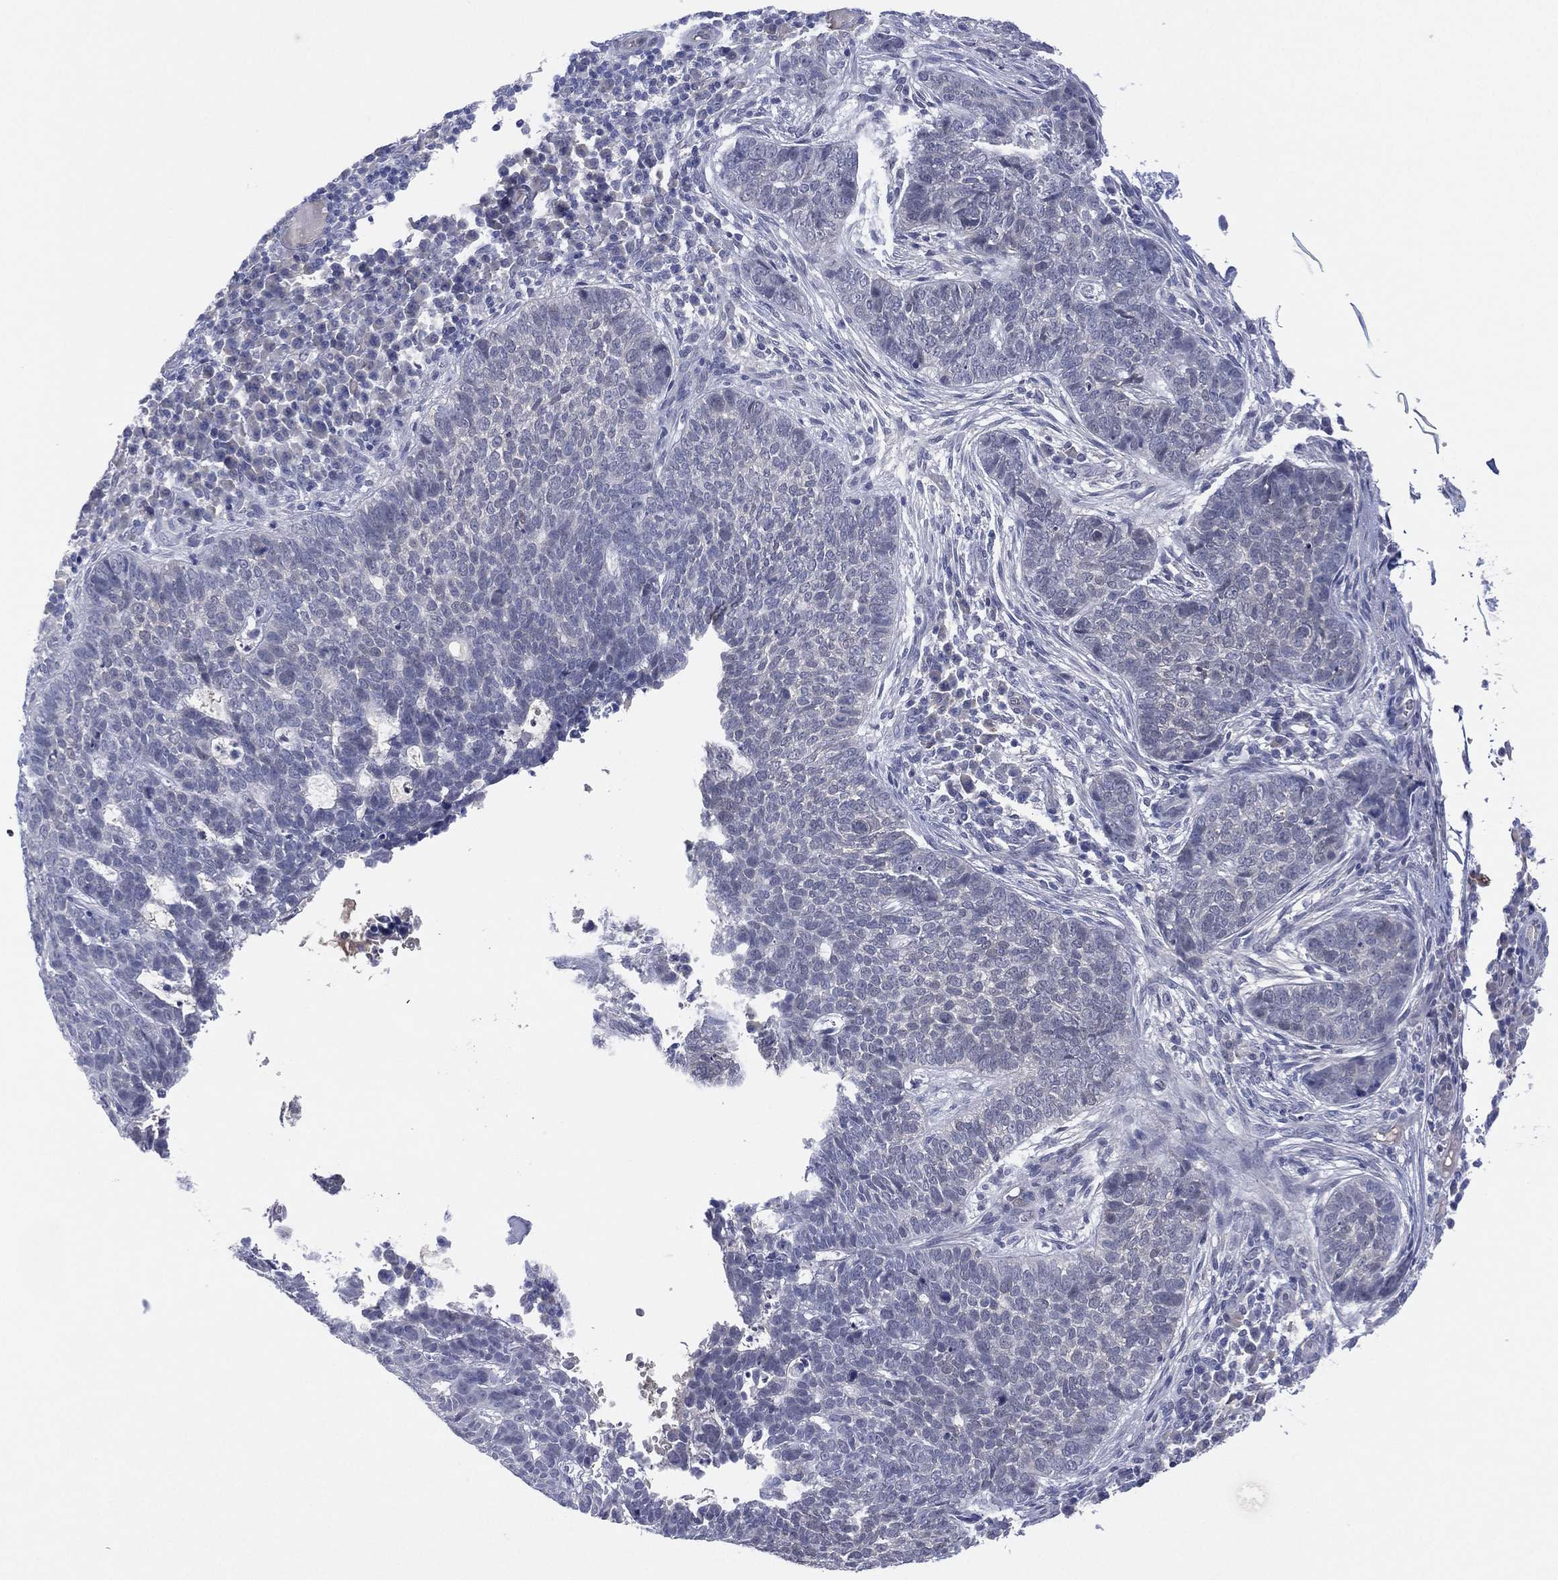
{"staining": {"intensity": "negative", "quantity": "none", "location": "none"}, "tissue": "skin cancer", "cell_type": "Tumor cells", "image_type": "cancer", "snomed": [{"axis": "morphology", "description": "Basal cell carcinoma"}, {"axis": "topography", "description": "Skin"}], "caption": "Tumor cells are negative for protein expression in human basal cell carcinoma (skin).", "gene": "DDAH1", "patient": {"sex": "female", "age": 69}}